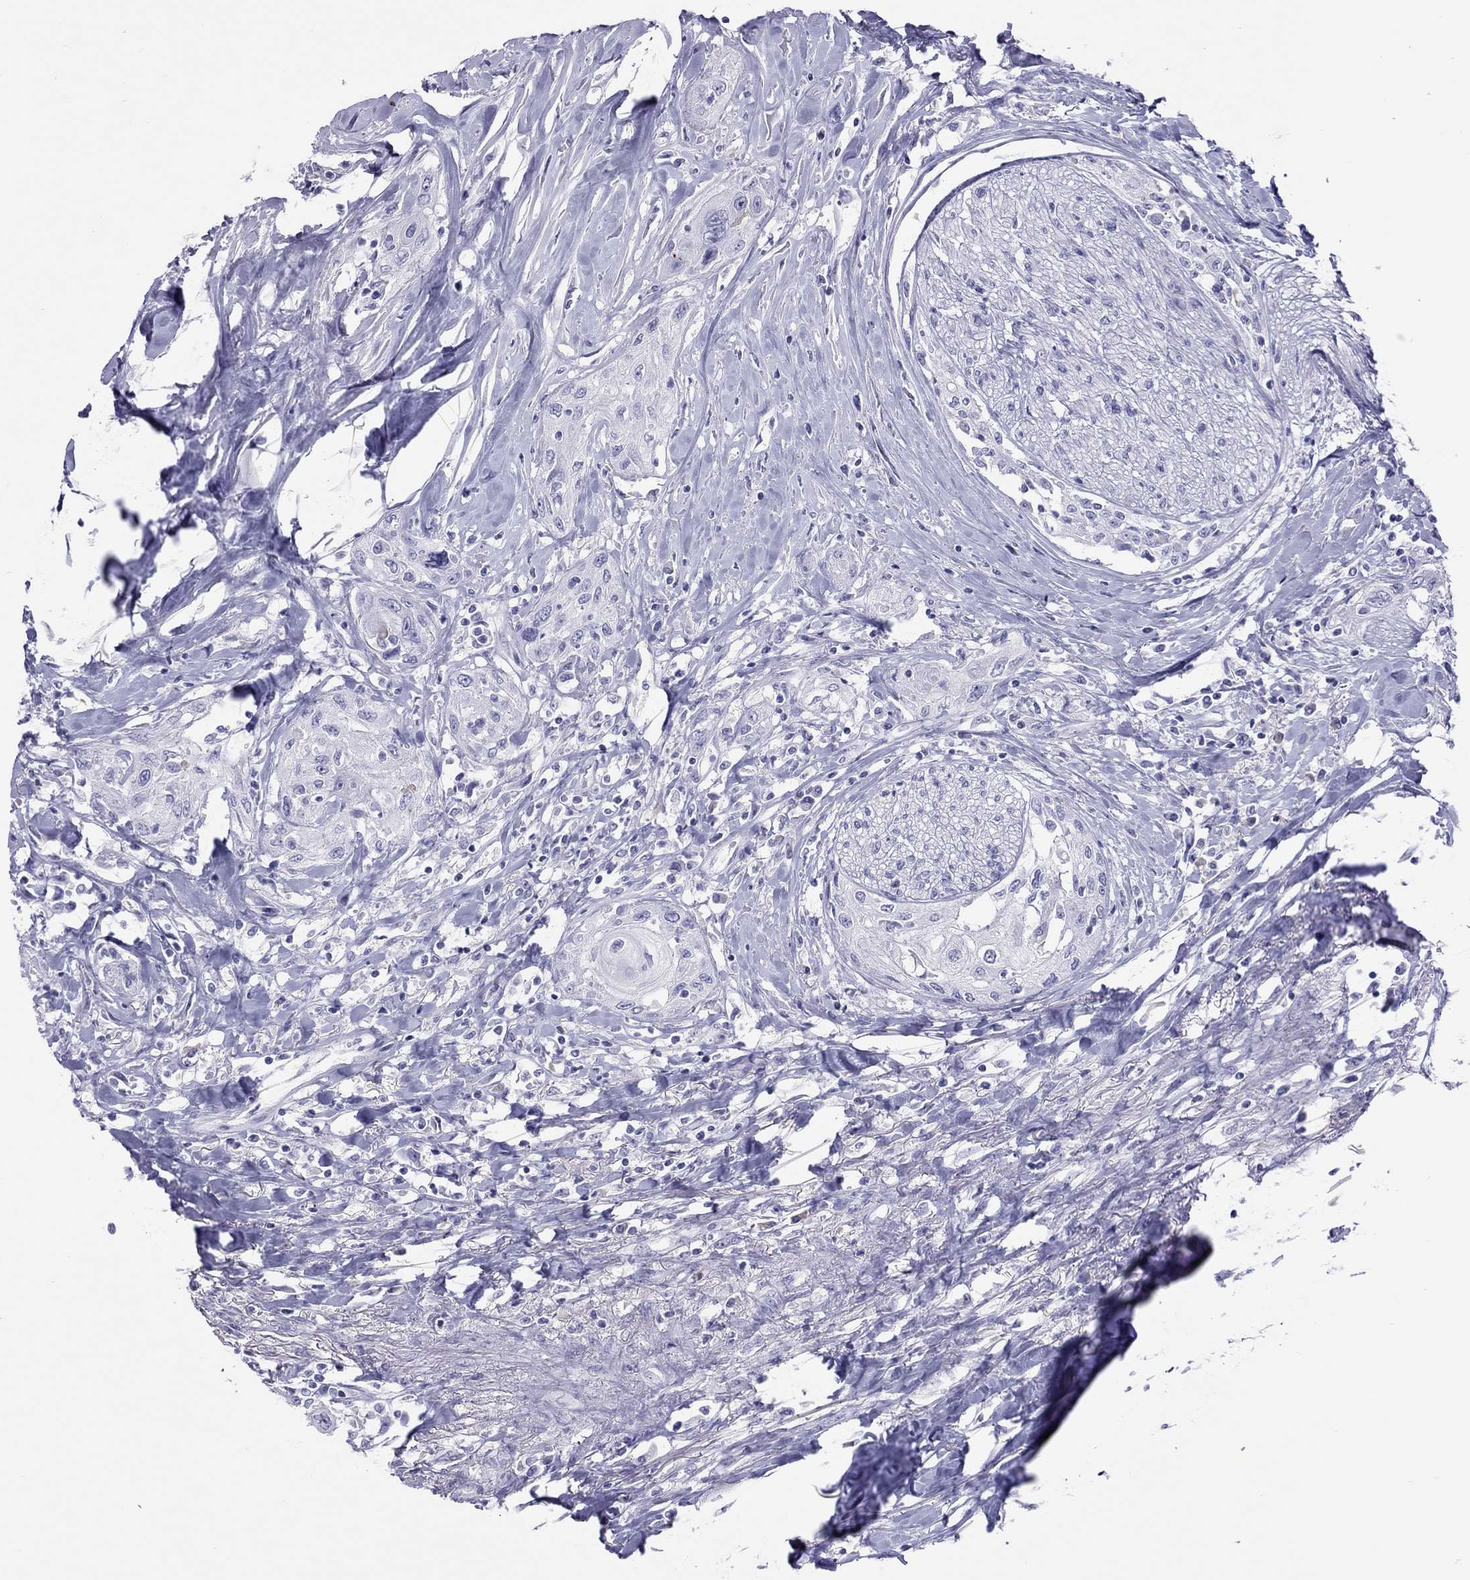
{"staining": {"intensity": "negative", "quantity": "none", "location": "none"}, "tissue": "head and neck cancer", "cell_type": "Tumor cells", "image_type": "cancer", "snomed": [{"axis": "morphology", "description": "Normal tissue, NOS"}, {"axis": "morphology", "description": "Squamous cell carcinoma, NOS"}, {"axis": "topography", "description": "Oral tissue"}, {"axis": "topography", "description": "Peripheral nerve tissue"}, {"axis": "topography", "description": "Head-Neck"}], "caption": "This is an IHC photomicrograph of human head and neck squamous cell carcinoma. There is no expression in tumor cells.", "gene": "STAG3", "patient": {"sex": "female", "age": 59}}